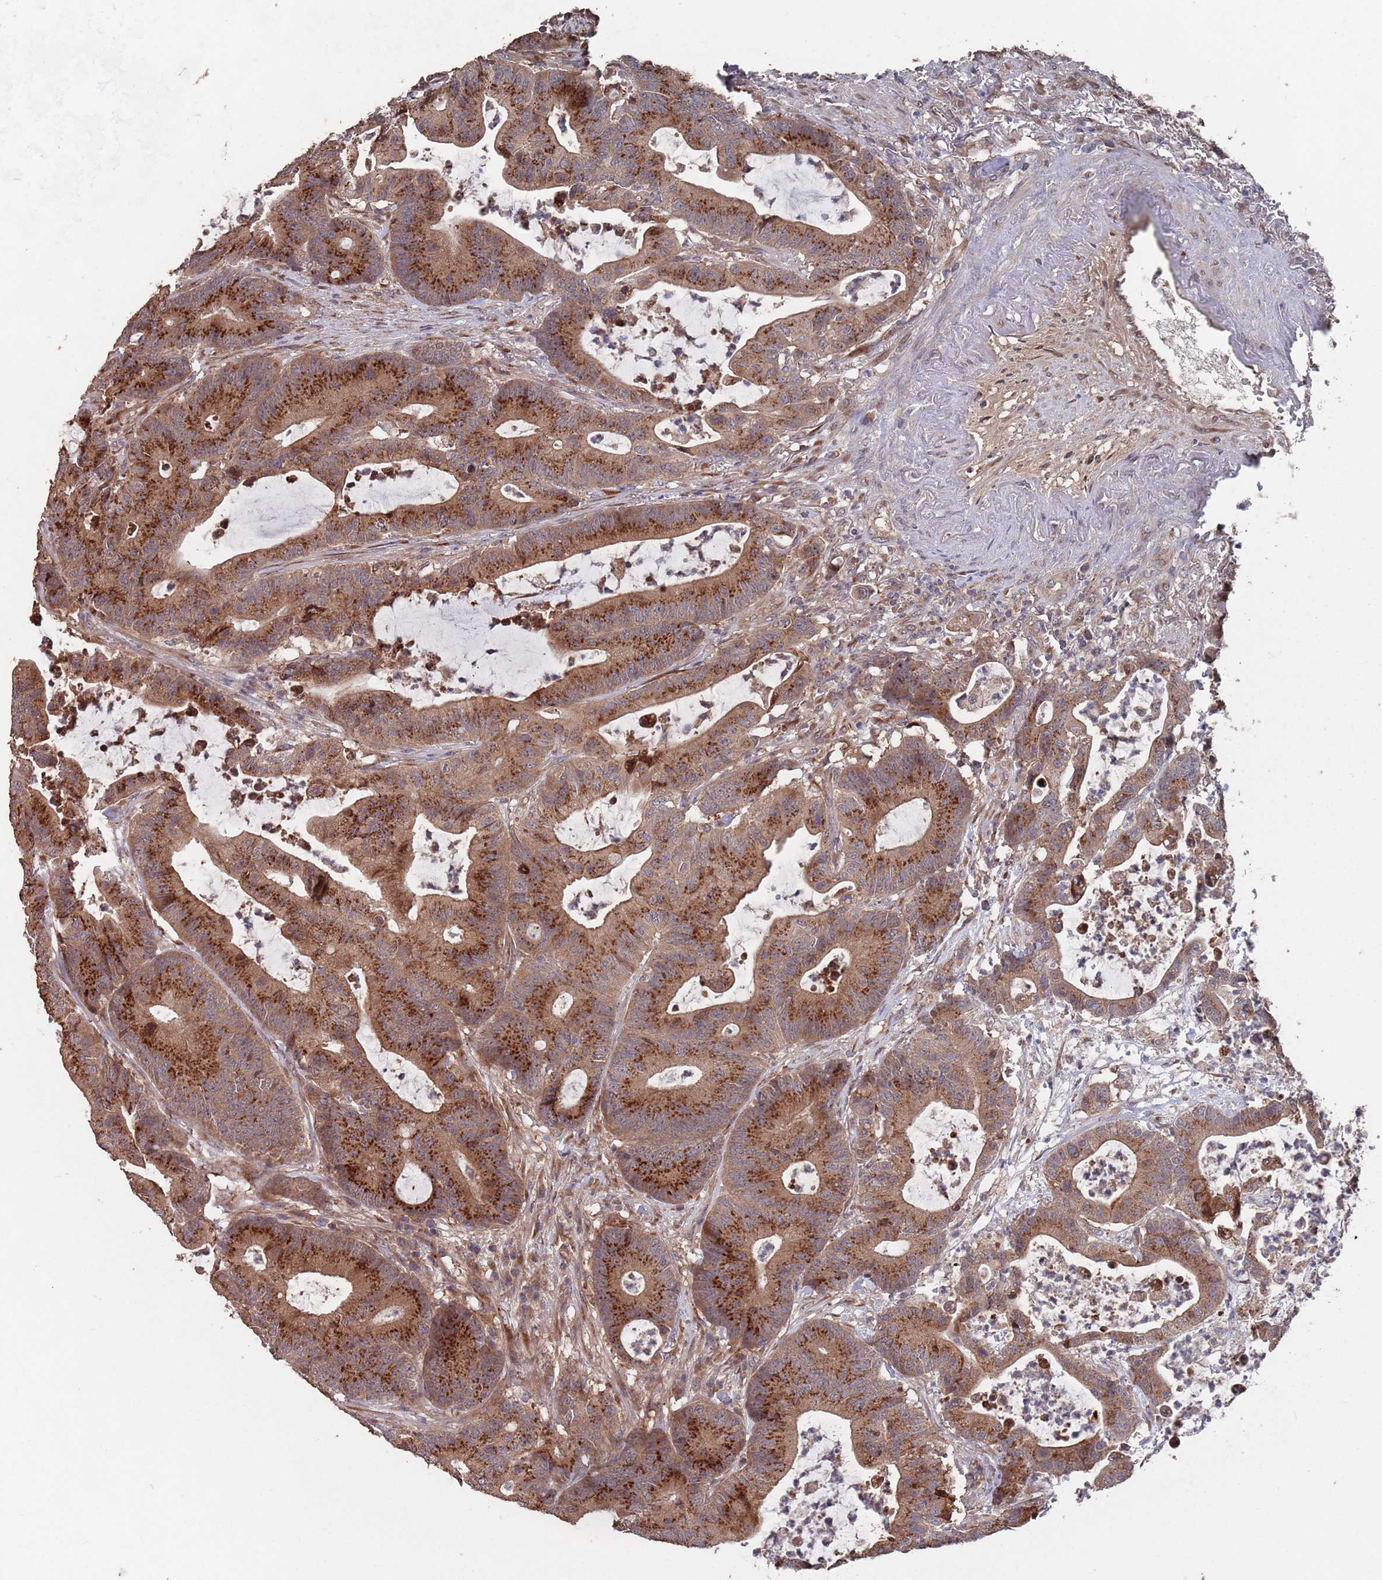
{"staining": {"intensity": "strong", "quantity": ">75%", "location": "cytoplasmic/membranous"}, "tissue": "colorectal cancer", "cell_type": "Tumor cells", "image_type": "cancer", "snomed": [{"axis": "morphology", "description": "Adenocarcinoma, NOS"}, {"axis": "topography", "description": "Colon"}], "caption": "Tumor cells display strong cytoplasmic/membranous staining in about >75% of cells in adenocarcinoma (colorectal).", "gene": "UNC45A", "patient": {"sex": "female", "age": 84}}